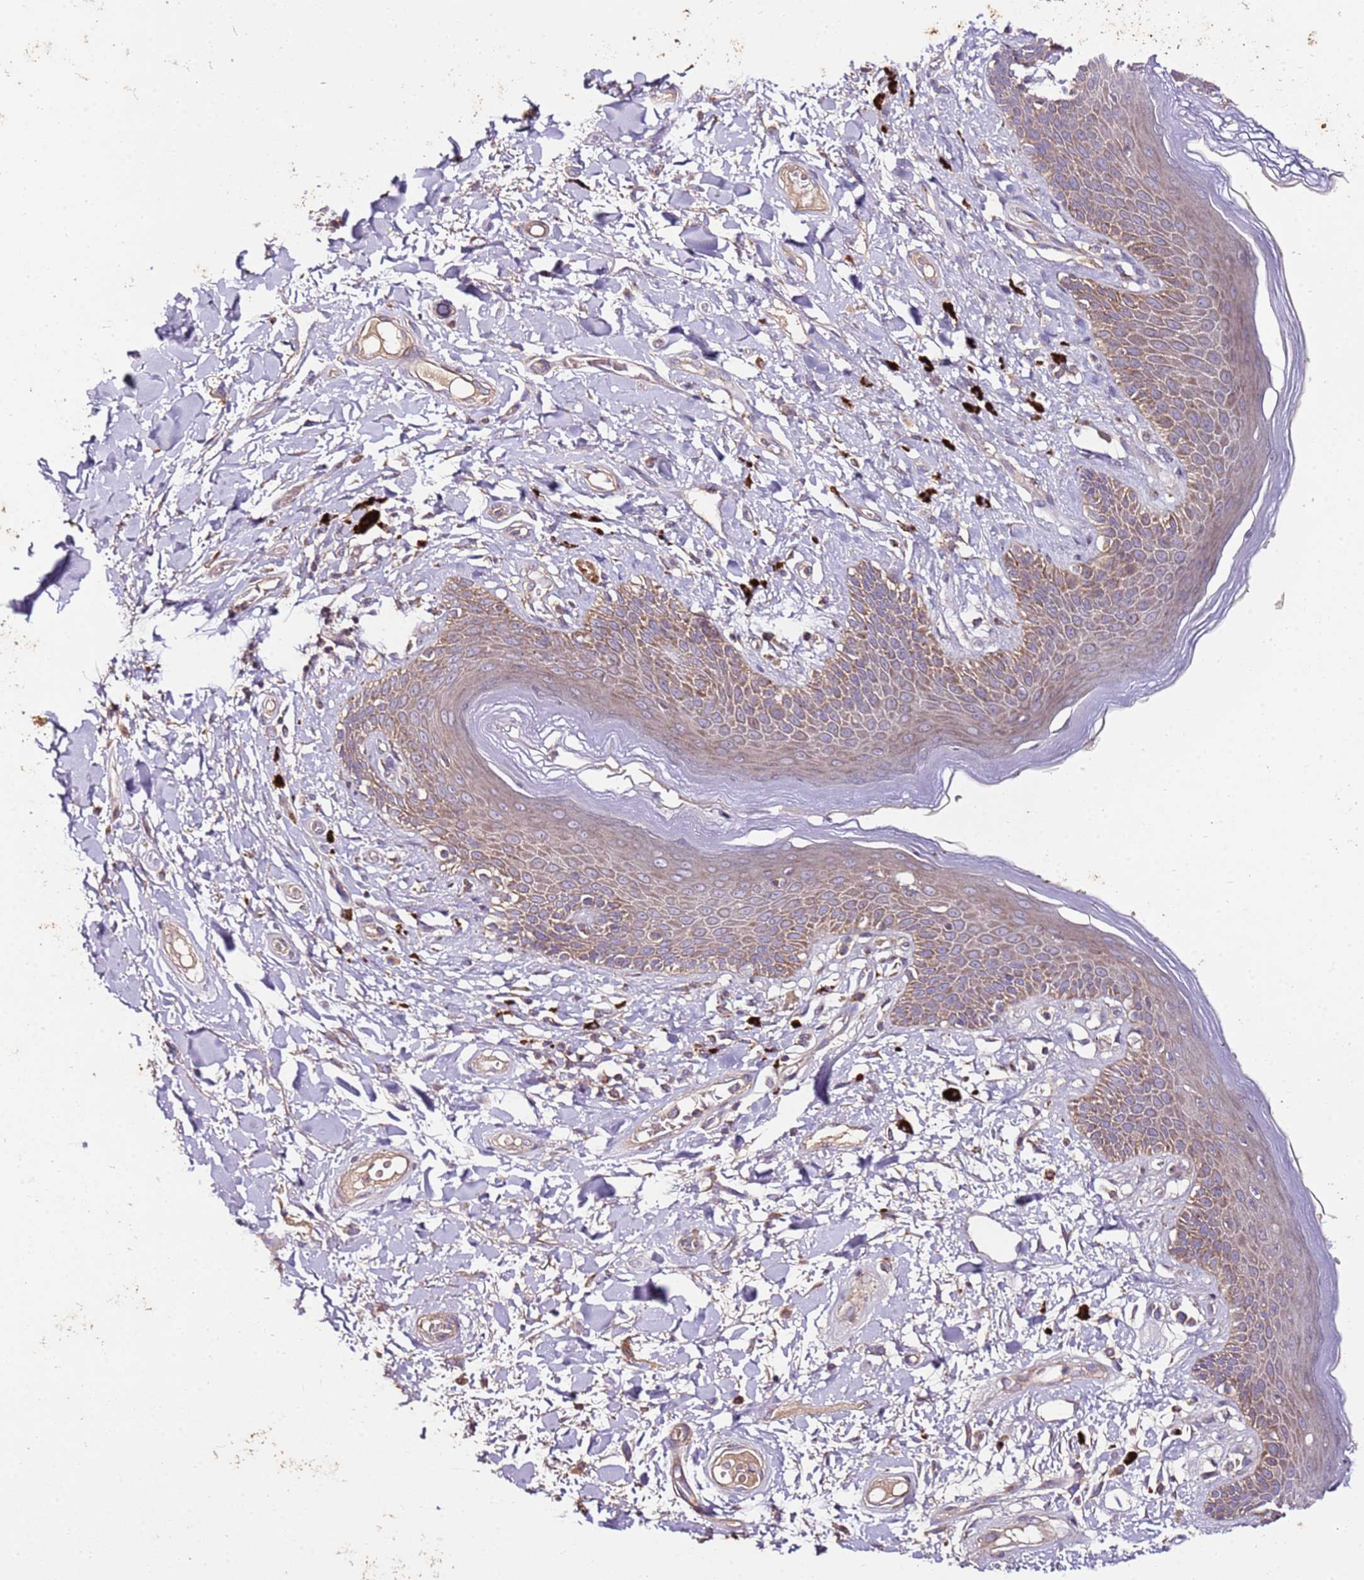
{"staining": {"intensity": "moderate", "quantity": "25%-75%", "location": "cytoplasmic/membranous"}, "tissue": "skin", "cell_type": "Epidermal cells", "image_type": "normal", "snomed": [{"axis": "morphology", "description": "Normal tissue, NOS"}, {"axis": "topography", "description": "Anal"}], "caption": "DAB immunohistochemical staining of unremarkable human skin reveals moderate cytoplasmic/membranous protein staining in about 25%-75% of epidermal cells.", "gene": "KRTAP21", "patient": {"sex": "female", "age": 78}}